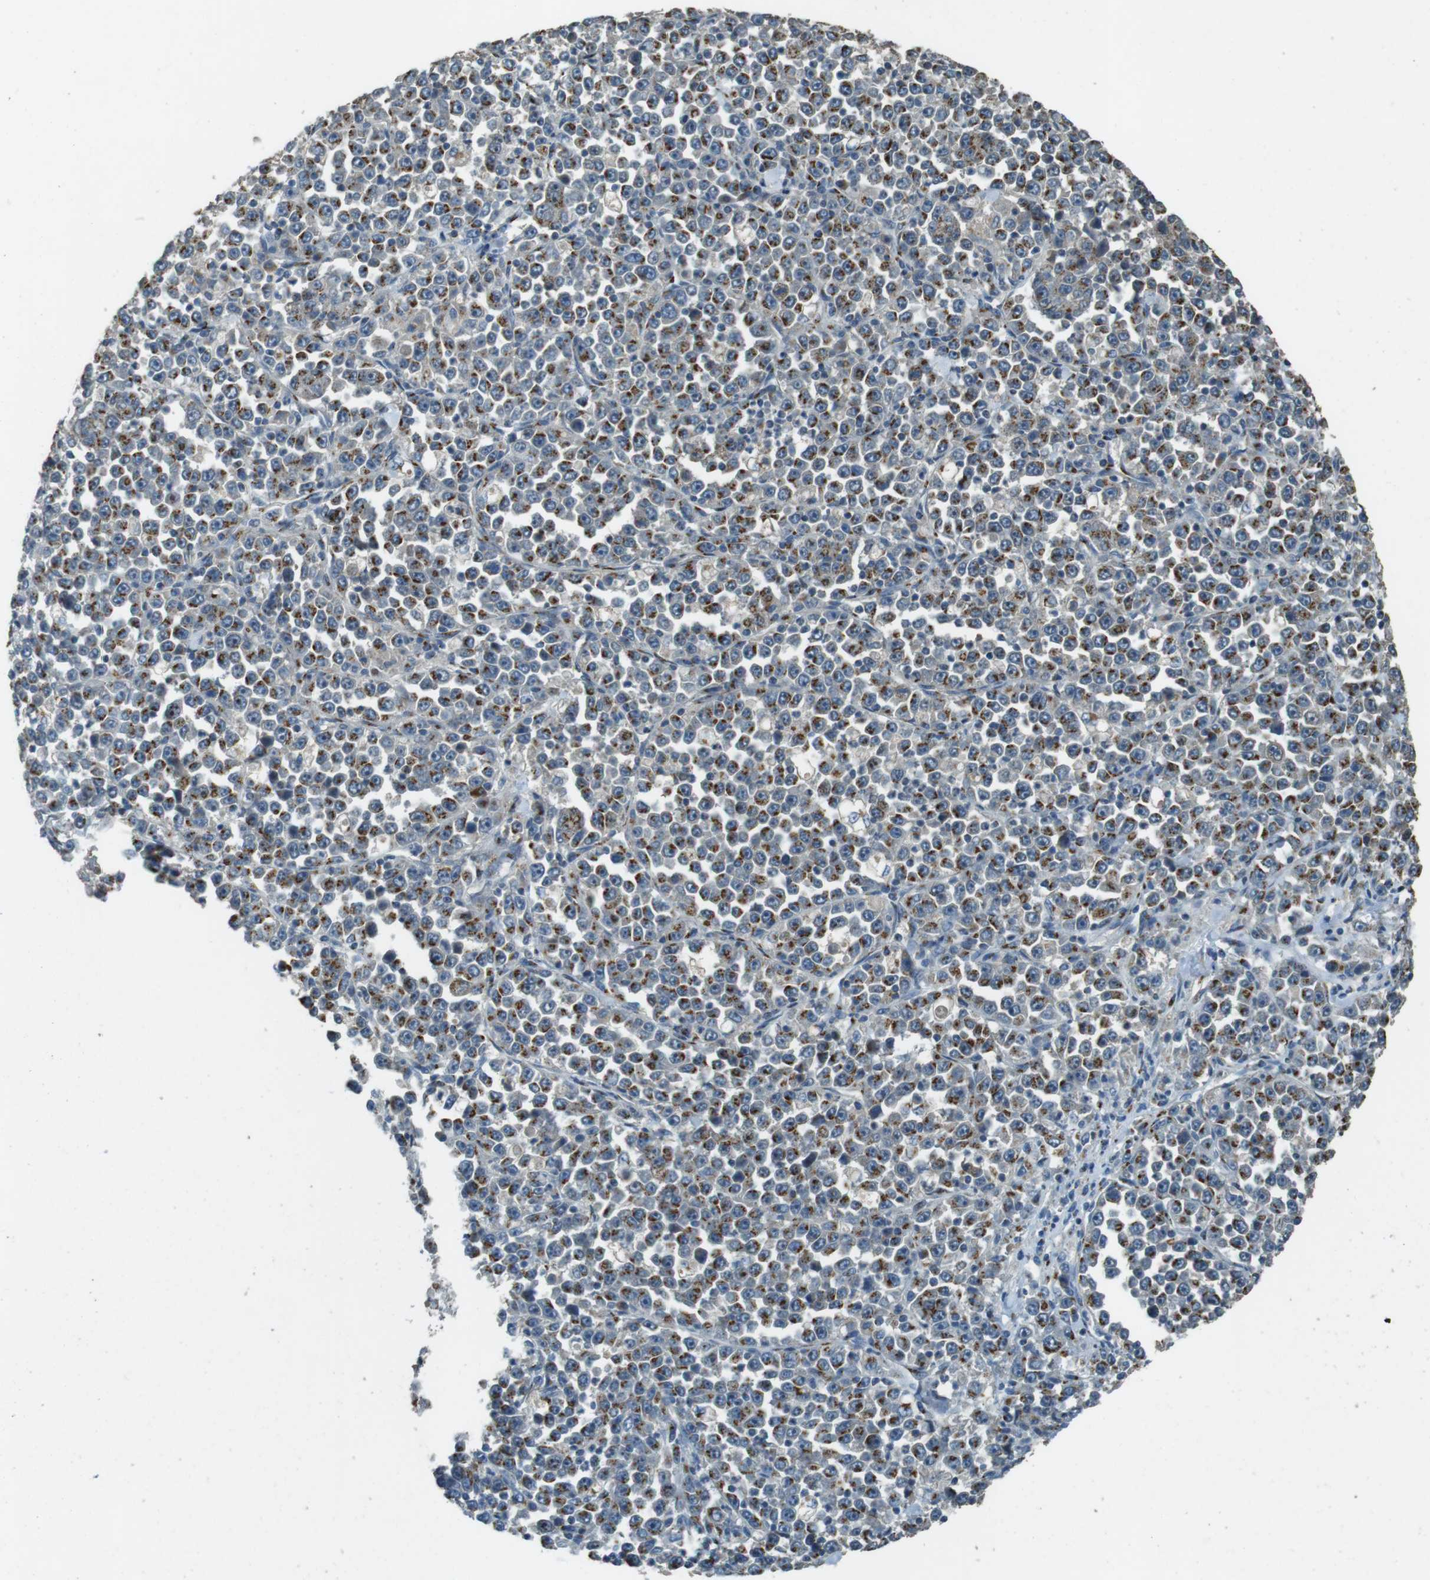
{"staining": {"intensity": "moderate", "quantity": ">75%", "location": "cytoplasmic/membranous"}, "tissue": "stomach cancer", "cell_type": "Tumor cells", "image_type": "cancer", "snomed": [{"axis": "morphology", "description": "Normal tissue, NOS"}, {"axis": "morphology", "description": "Adenocarcinoma, NOS"}, {"axis": "topography", "description": "Stomach, upper"}, {"axis": "topography", "description": "Stomach"}], "caption": "An immunohistochemistry image of neoplastic tissue is shown. Protein staining in brown labels moderate cytoplasmic/membranous positivity in stomach cancer within tumor cells.", "gene": "TMEM115", "patient": {"sex": "male", "age": 59}}